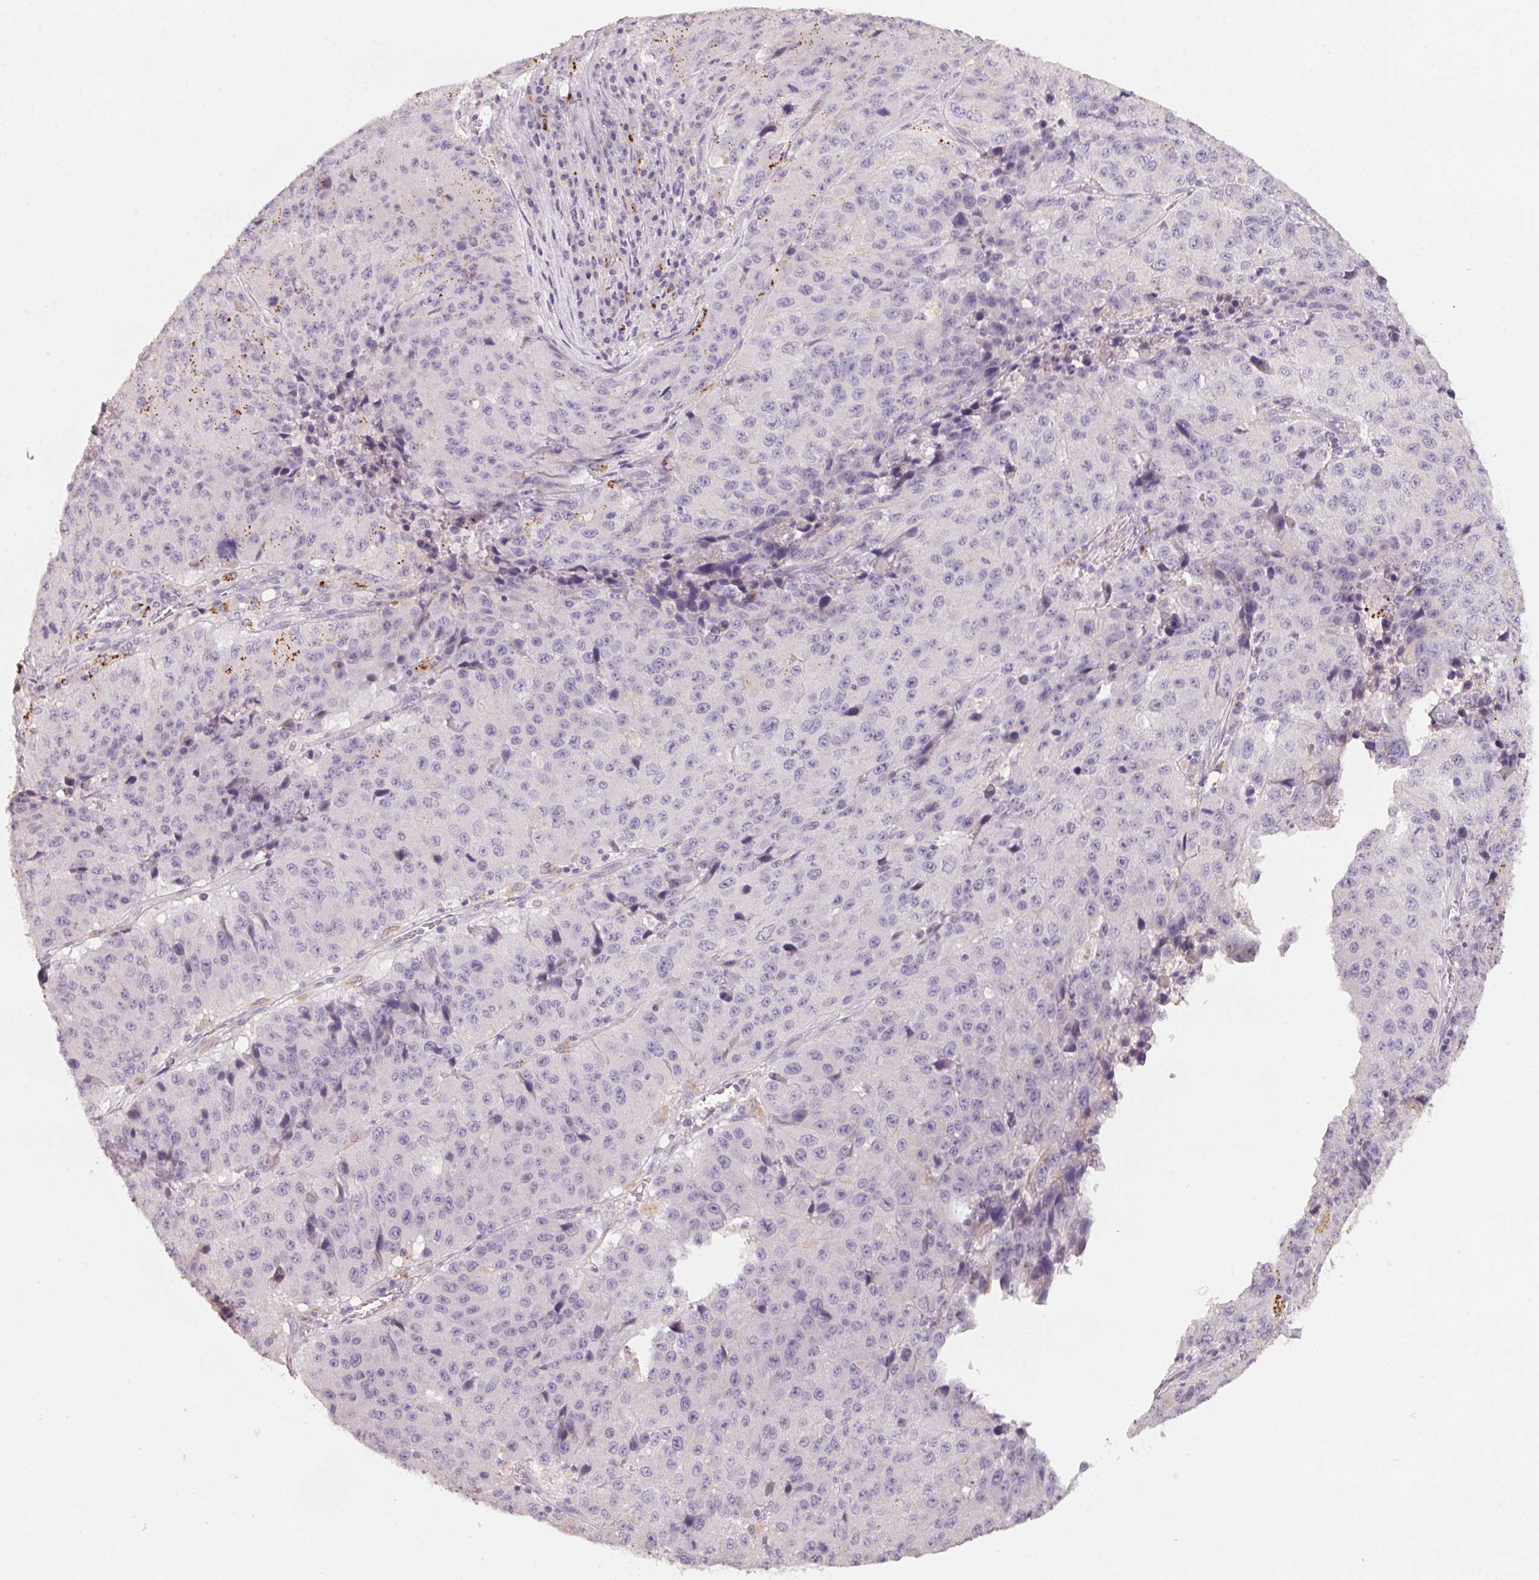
{"staining": {"intensity": "negative", "quantity": "none", "location": "none"}, "tissue": "stomach cancer", "cell_type": "Tumor cells", "image_type": "cancer", "snomed": [{"axis": "morphology", "description": "Adenocarcinoma, NOS"}, {"axis": "topography", "description": "Stomach"}], "caption": "The immunohistochemistry (IHC) photomicrograph has no significant staining in tumor cells of stomach cancer tissue.", "gene": "TREH", "patient": {"sex": "male", "age": 71}}